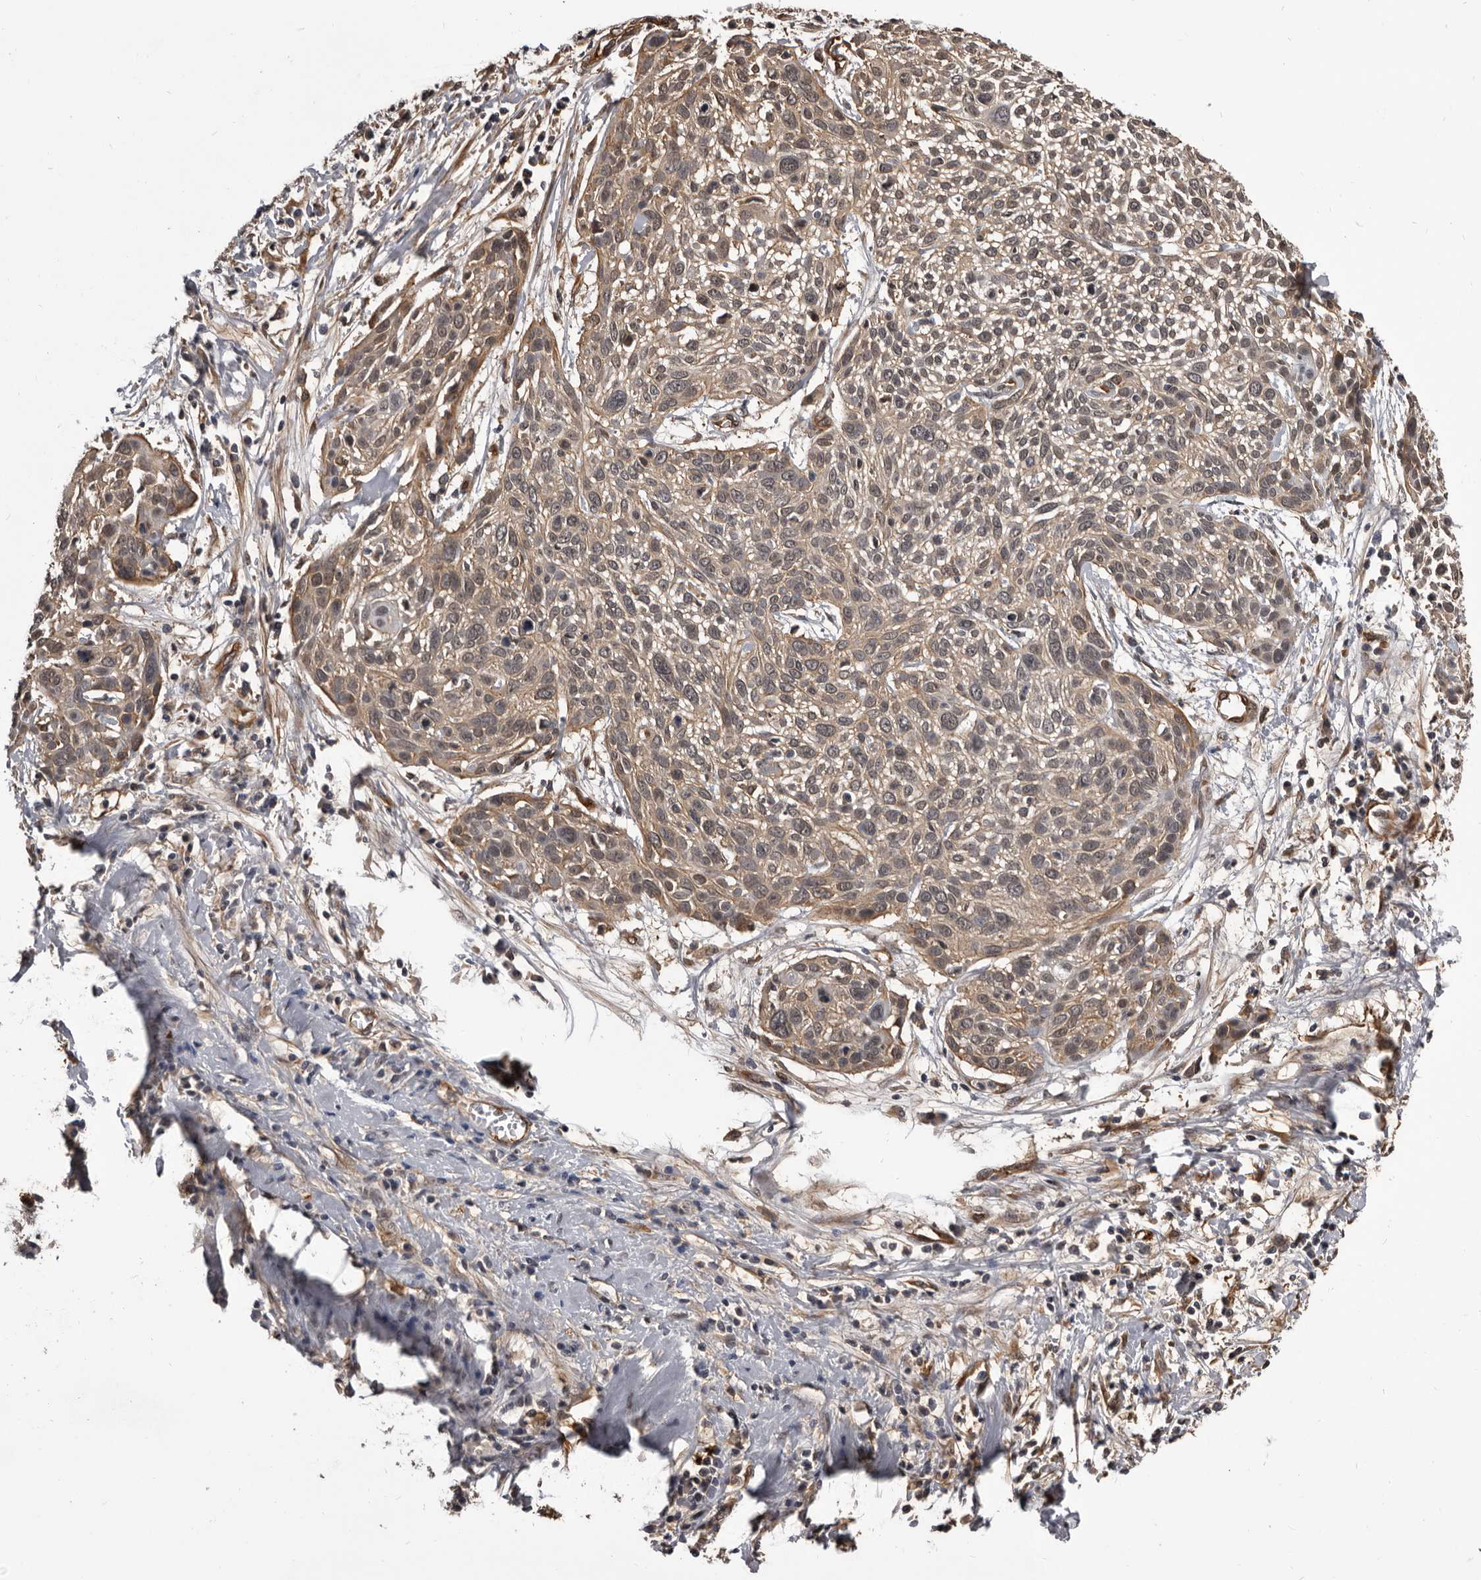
{"staining": {"intensity": "weak", "quantity": ">75%", "location": "cytoplasmic/membranous,nuclear"}, "tissue": "cervical cancer", "cell_type": "Tumor cells", "image_type": "cancer", "snomed": [{"axis": "morphology", "description": "Squamous cell carcinoma, NOS"}, {"axis": "topography", "description": "Cervix"}], "caption": "DAB immunohistochemical staining of cervical cancer demonstrates weak cytoplasmic/membranous and nuclear protein positivity in about >75% of tumor cells.", "gene": "ADAMTS20", "patient": {"sex": "female", "age": 51}}